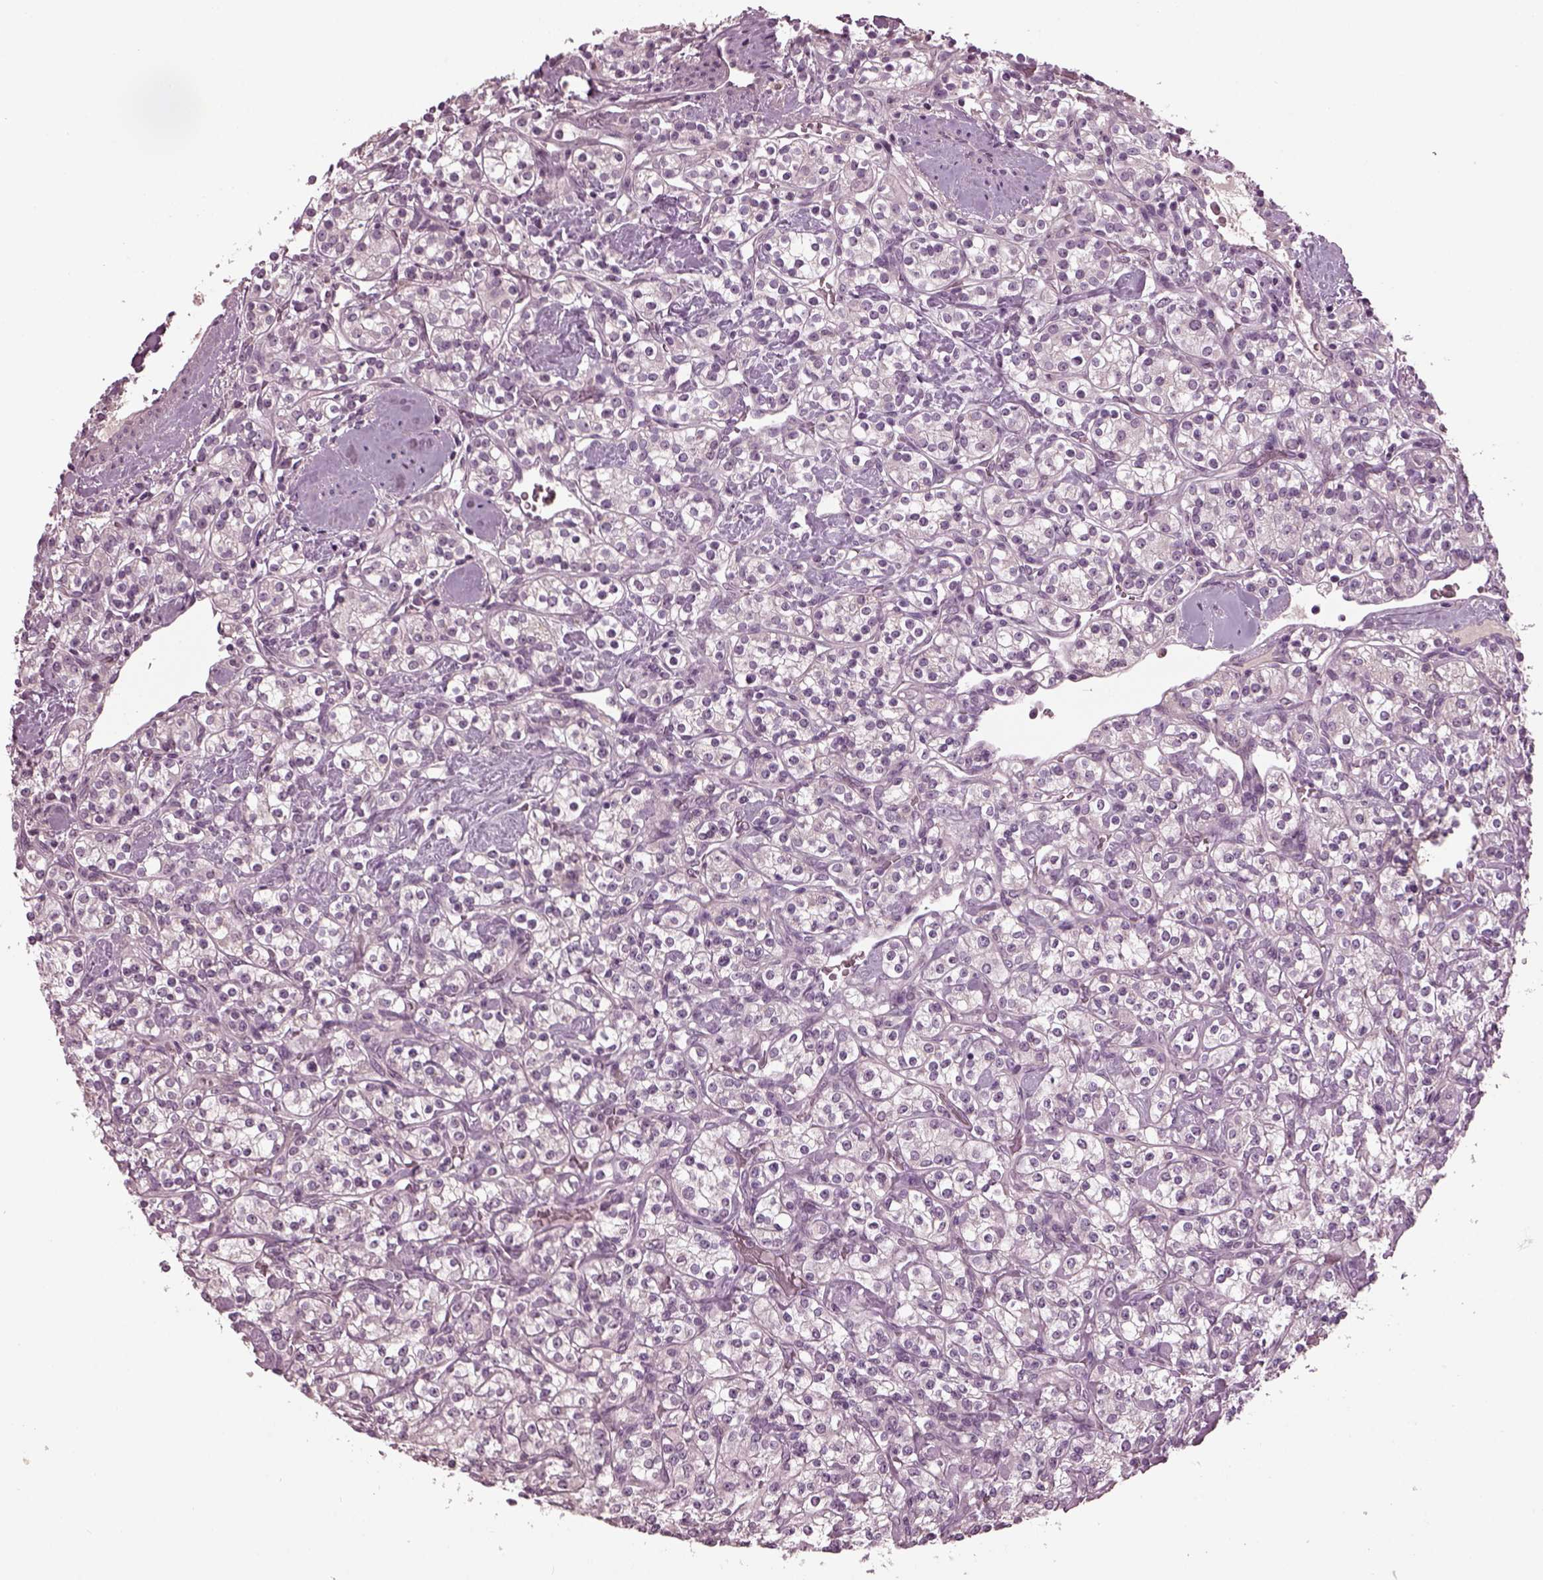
{"staining": {"intensity": "negative", "quantity": "none", "location": "none"}, "tissue": "renal cancer", "cell_type": "Tumor cells", "image_type": "cancer", "snomed": [{"axis": "morphology", "description": "Adenocarcinoma, NOS"}, {"axis": "topography", "description": "Kidney"}], "caption": "IHC of human adenocarcinoma (renal) reveals no staining in tumor cells.", "gene": "CLCN4", "patient": {"sex": "male", "age": 77}}